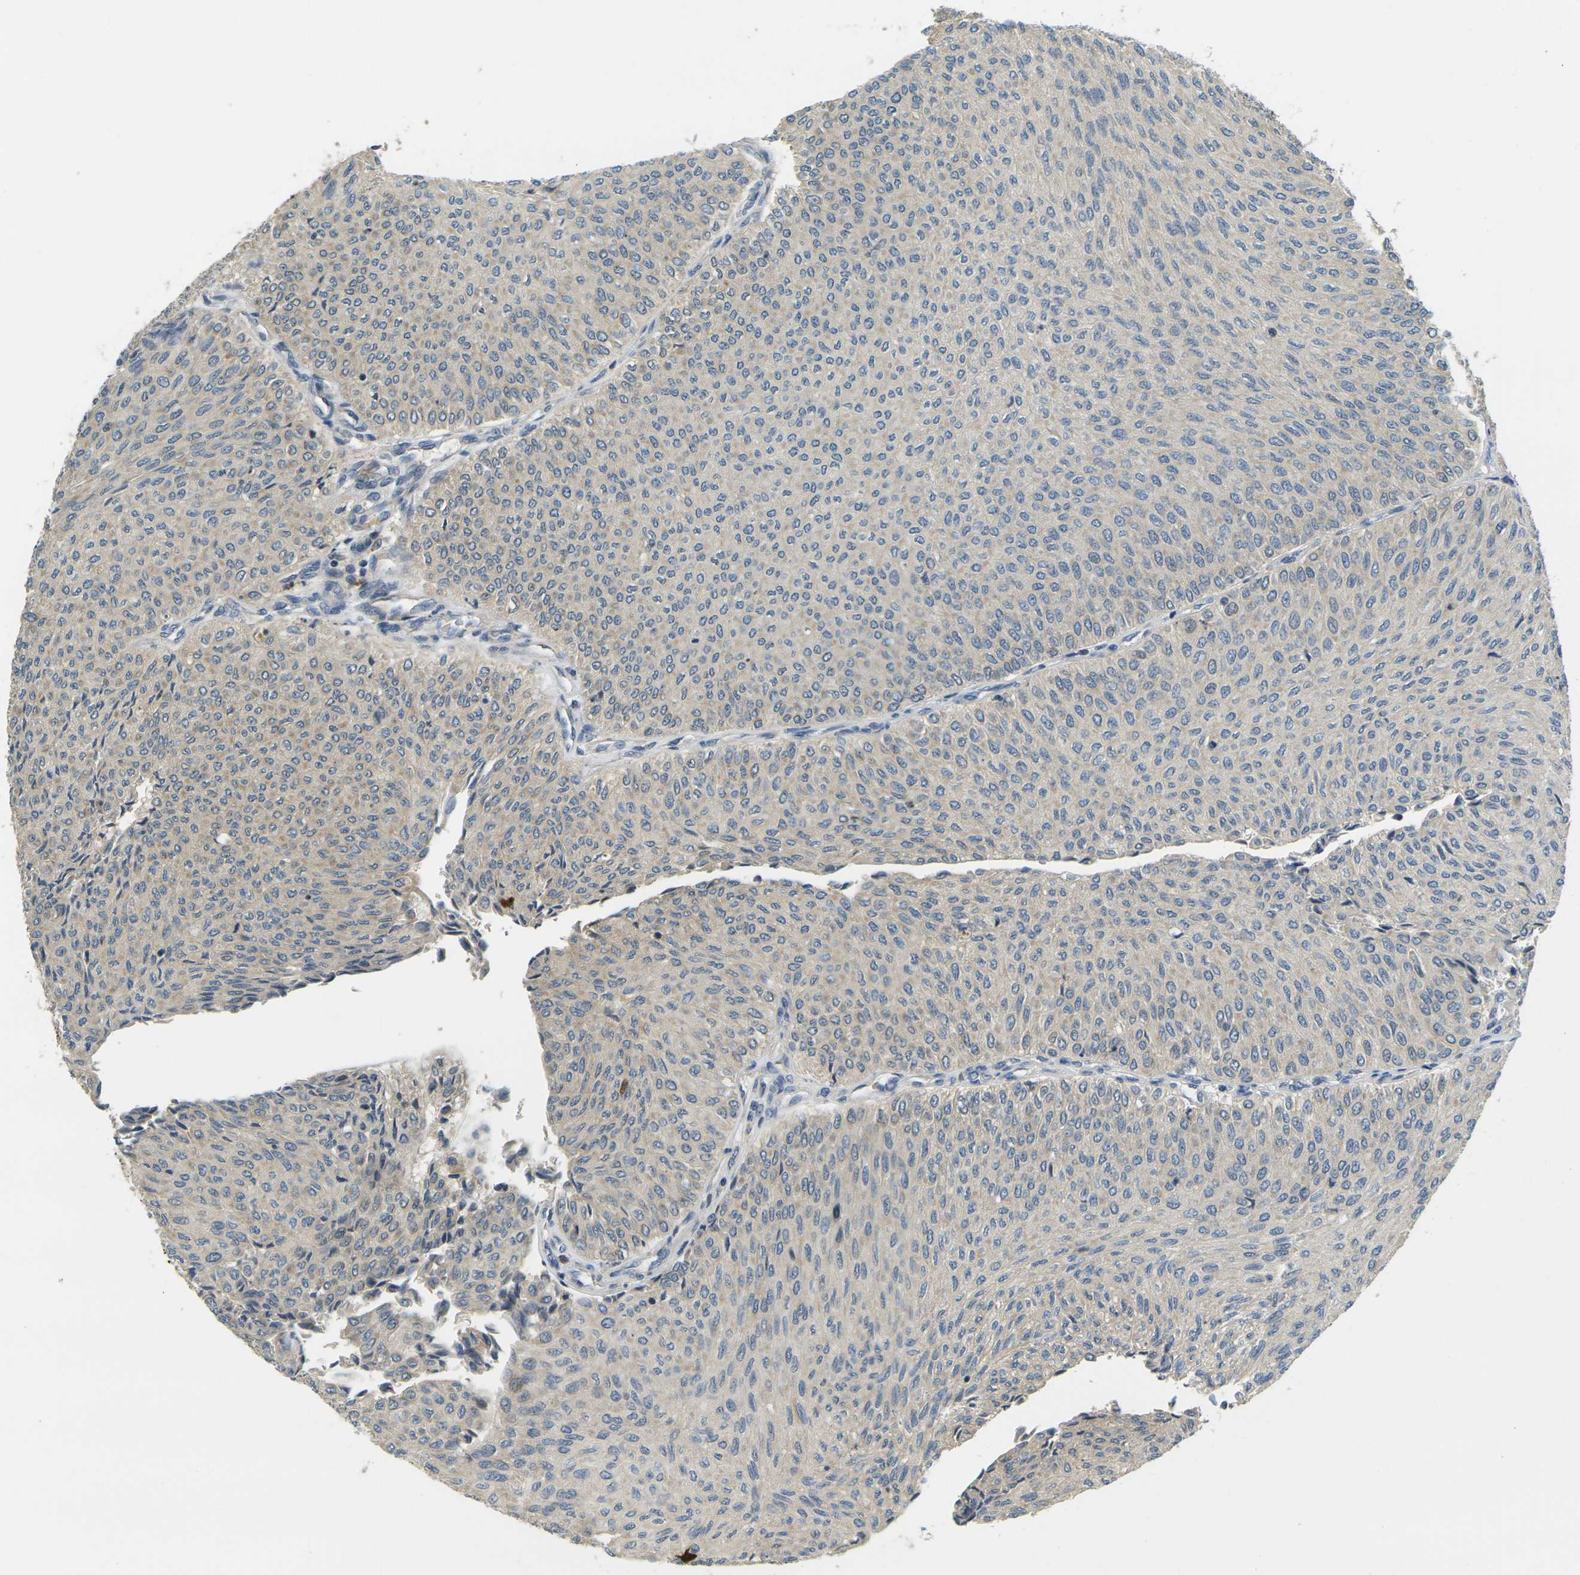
{"staining": {"intensity": "negative", "quantity": "none", "location": "none"}, "tissue": "urothelial cancer", "cell_type": "Tumor cells", "image_type": "cancer", "snomed": [{"axis": "morphology", "description": "Urothelial carcinoma, Low grade"}, {"axis": "topography", "description": "Urinary bladder"}], "caption": "There is no significant staining in tumor cells of low-grade urothelial carcinoma. (IHC, brightfield microscopy, high magnification).", "gene": "KLHL8", "patient": {"sex": "male", "age": 78}}